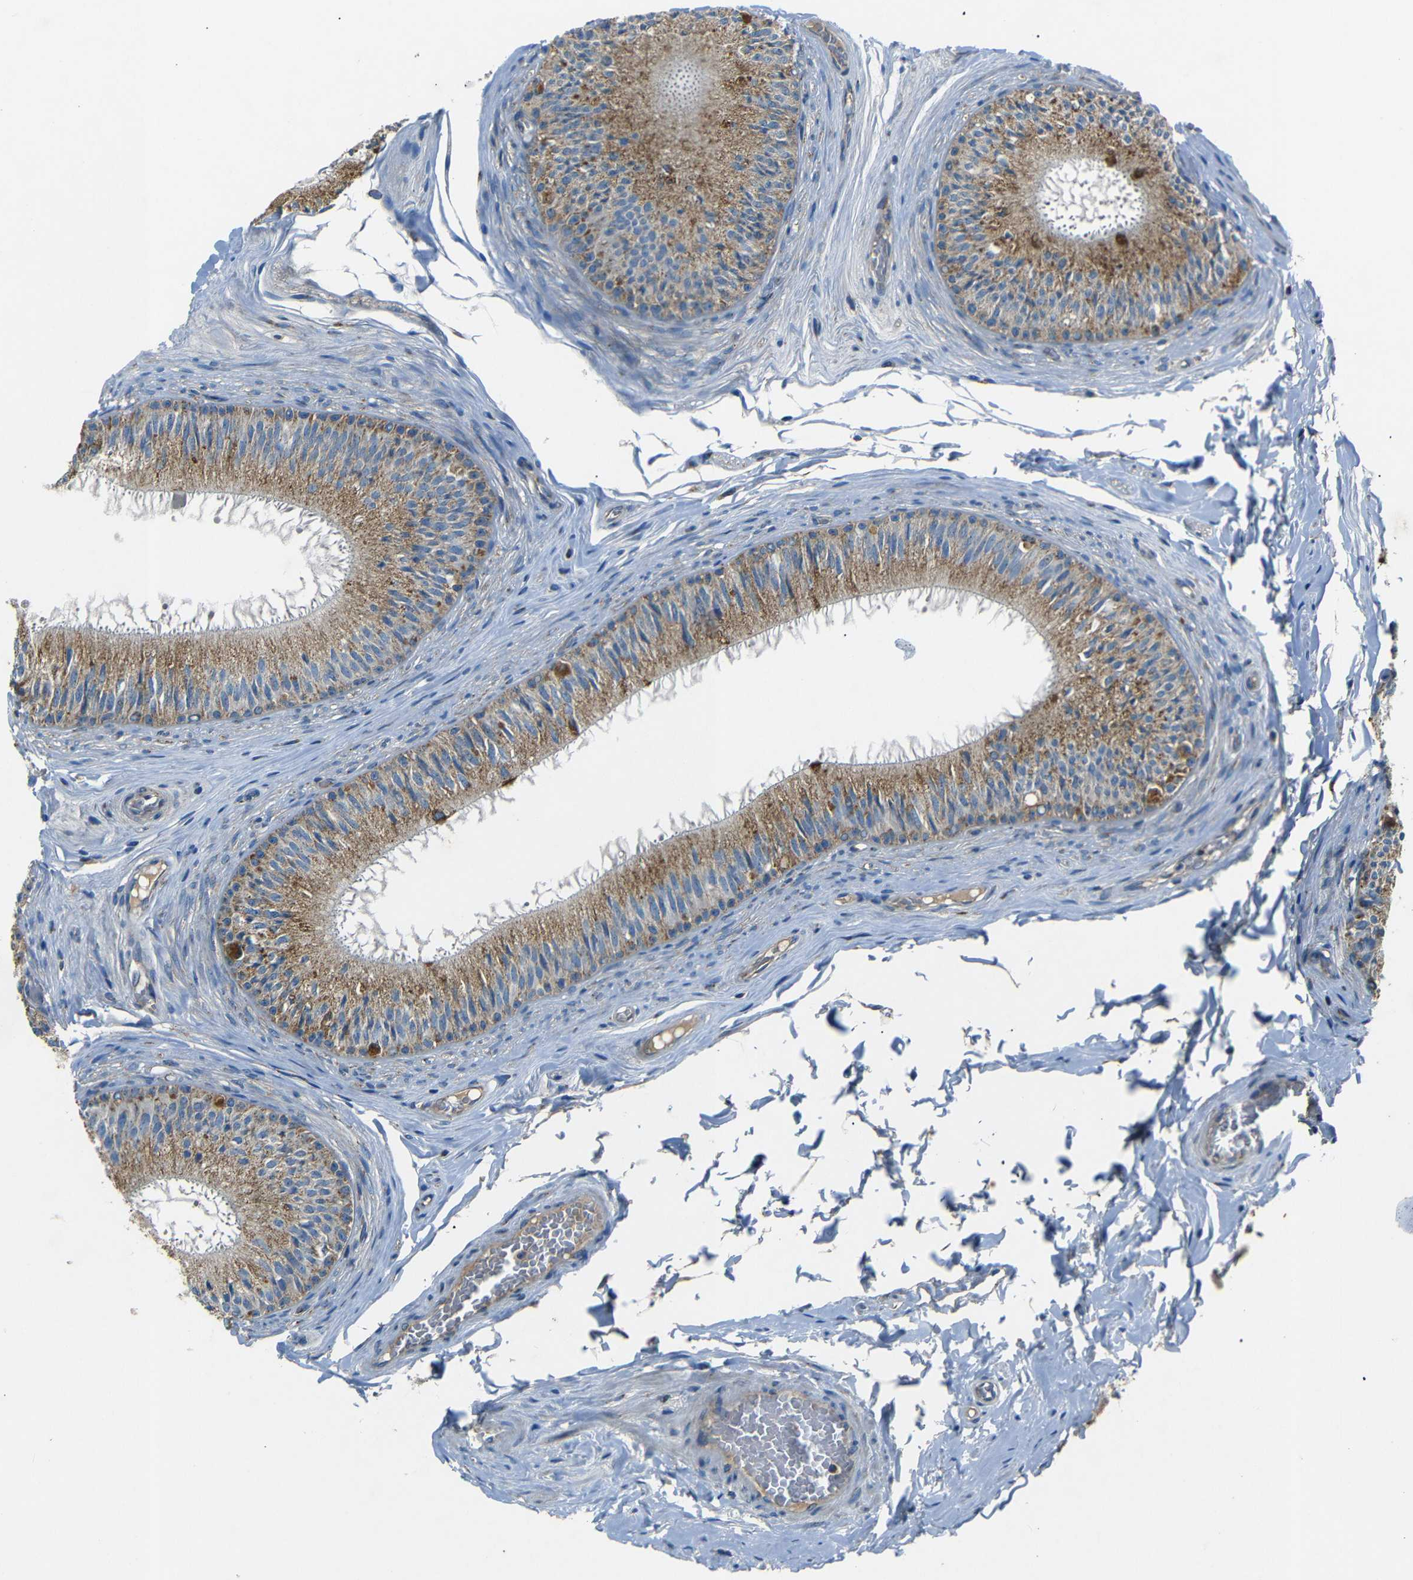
{"staining": {"intensity": "moderate", "quantity": ">75%", "location": "cytoplasmic/membranous"}, "tissue": "epididymis", "cell_type": "Glandular cells", "image_type": "normal", "snomed": [{"axis": "morphology", "description": "Normal tissue, NOS"}, {"axis": "topography", "description": "Testis"}, {"axis": "topography", "description": "Epididymis"}], "caption": "Moderate cytoplasmic/membranous protein positivity is present in approximately >75% of glandular cells in epididymis. (IHC, brightfield microscopy, high magnification).", "gene": "NETO2", "patient": {"sex": "male", "age": 36}}